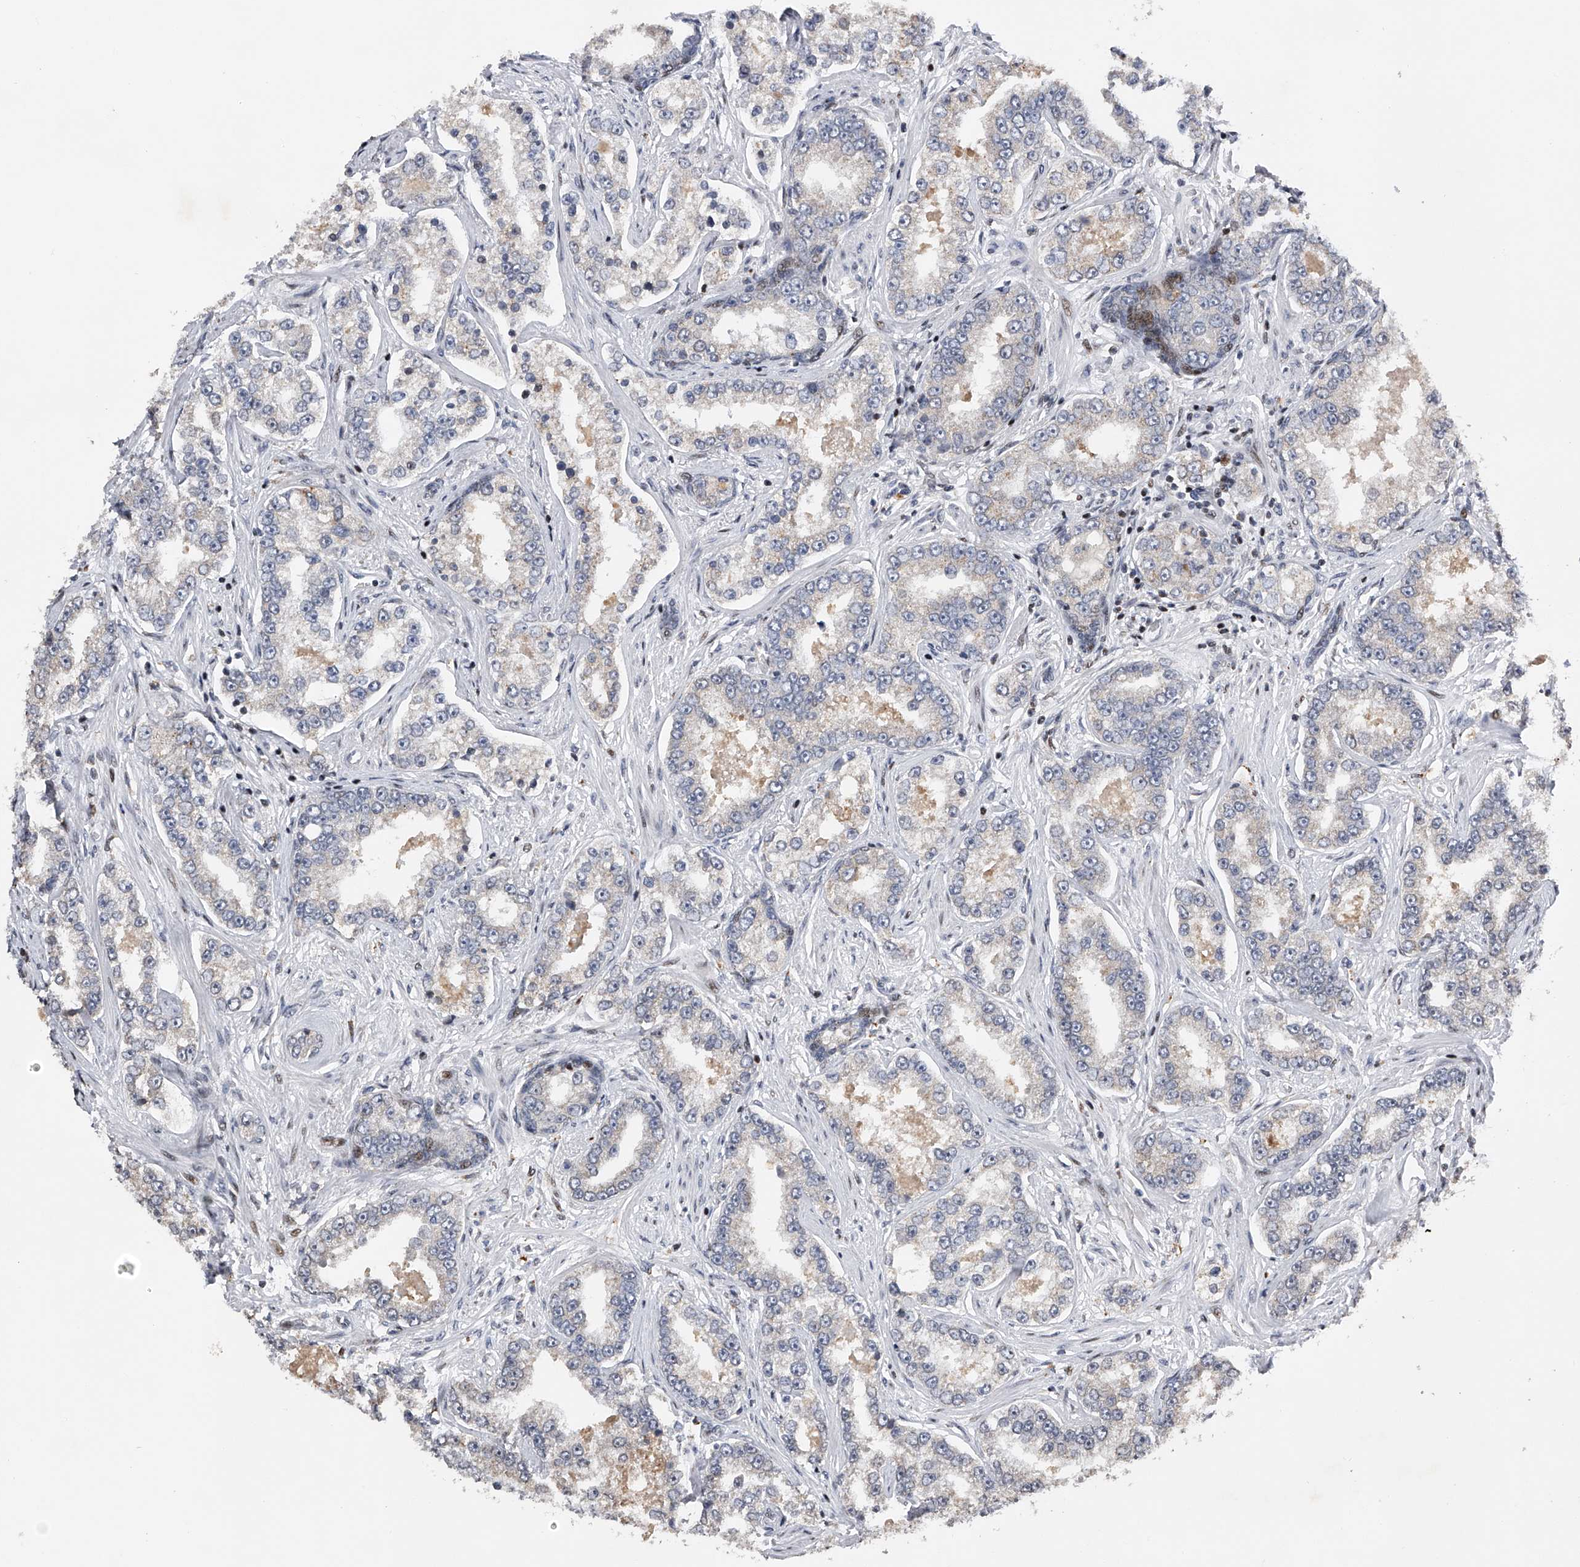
{"staining": {"intensity": "negative", "quantity": "none", "location": "none"}, "tissue": "prostate cancer", "cell_type": "Tumor cells", "image_type": "cancer", "snomed": [{"axis": "morphology", "description": "Normal tissue, NOS"}, {"axis": "morphology", "description": "Adenocarcinoma, High grade"}, {"axis": "topography", "description": "Prostate"}], "caption": "Histopathology image shows no protein staining in tumor cells of high-grade adenocarcinoma (prostate) tissue.", "gene": "RWDD2A", "patient": {"sex": "male", "age": 83}}